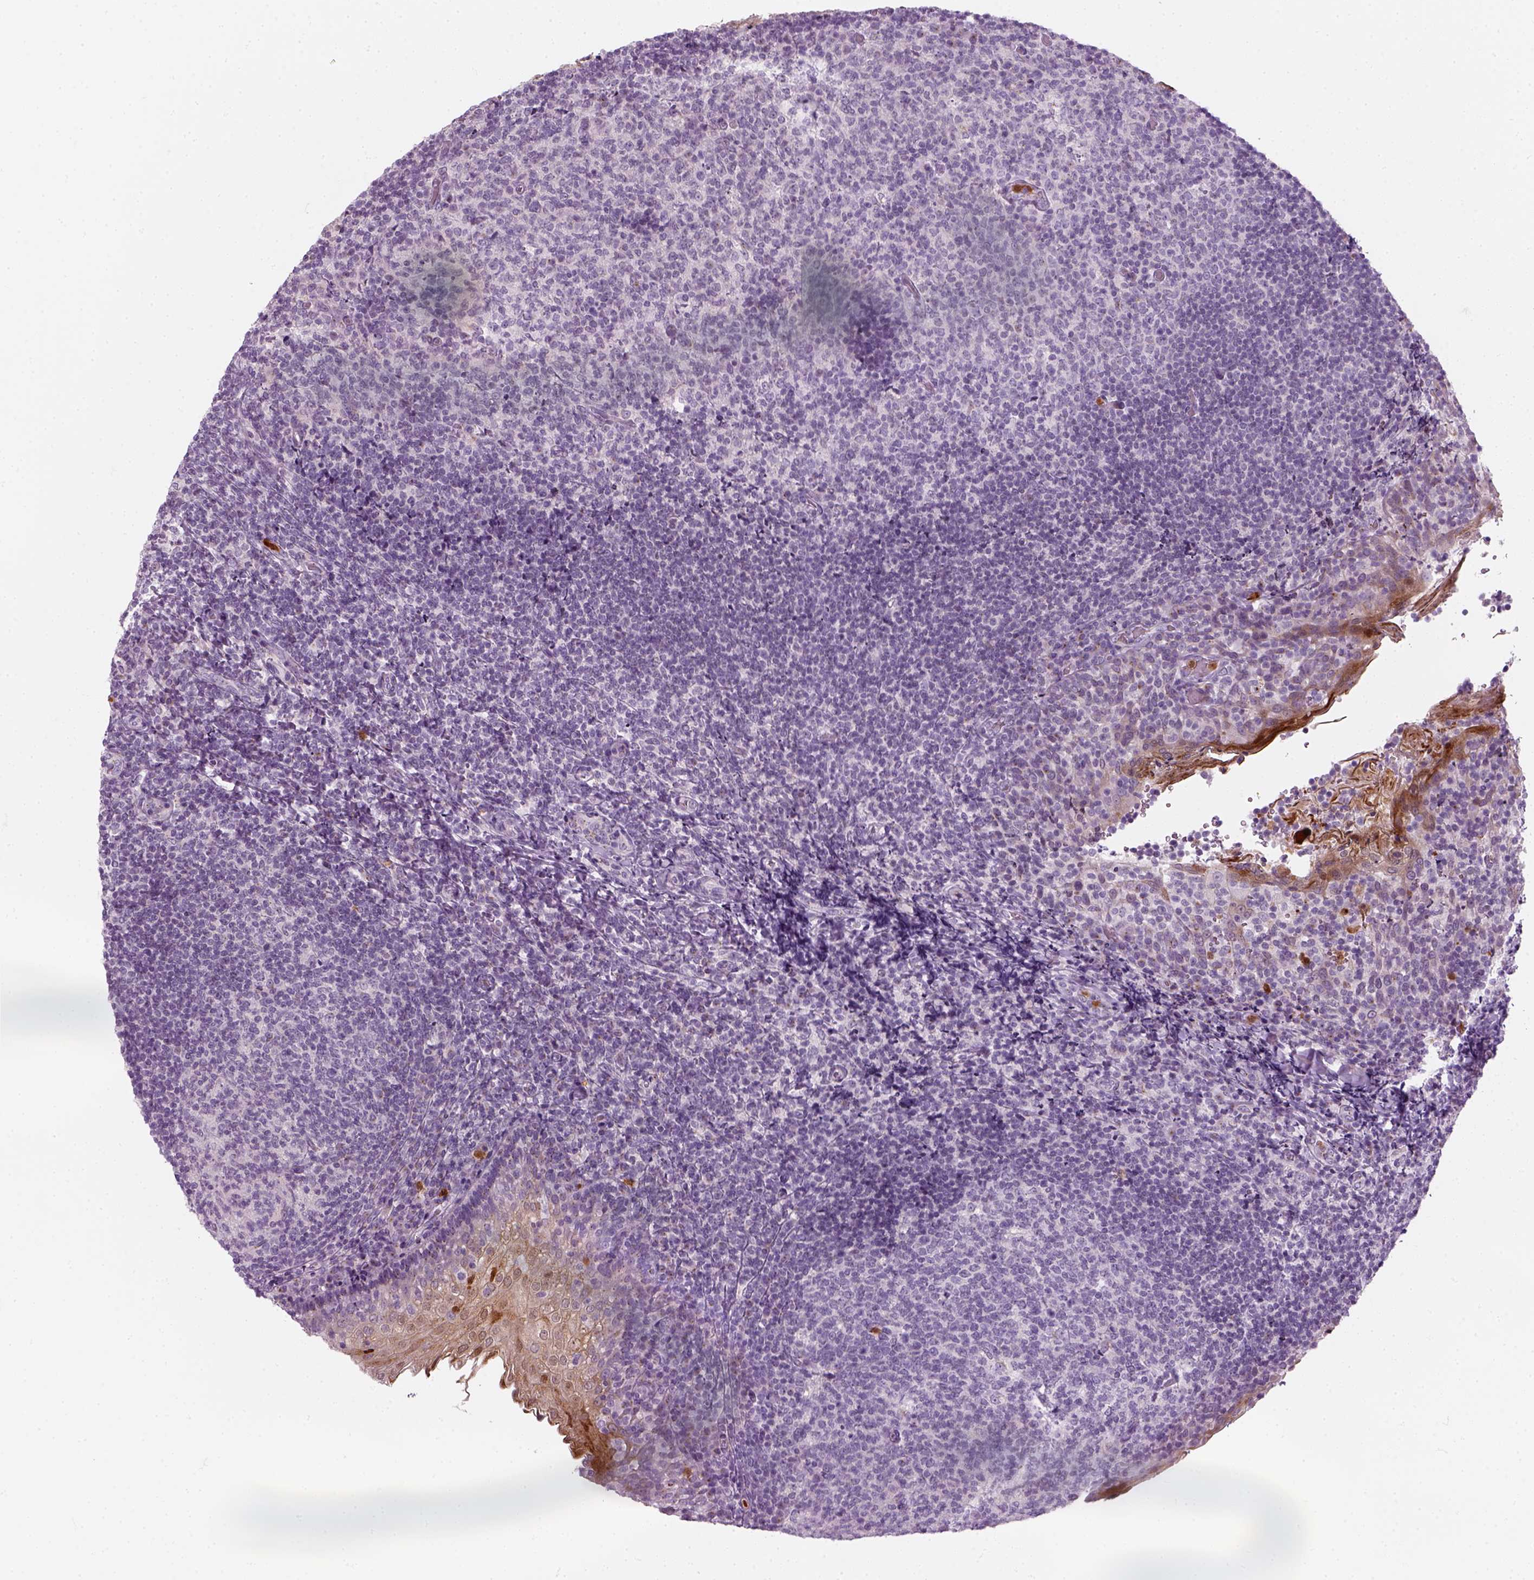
{"staining": {"intensity": "negative", "quantity": "none", "location": "none"}, "tissue": "tonsil", "cell_type": "Germinal center cells", "image_type": "normal", "snomed": [{"axis": "morphology", "description": "Normal tissue, NOS"}, {"axis": "topography", "description": "Tonsil"}], "caption": "Benign tonsil was stained to show a protein in brown. There is no significant expression in germinal center cells.", "gene": "IL4", "patient": {"sex": "female", "age": 10}}